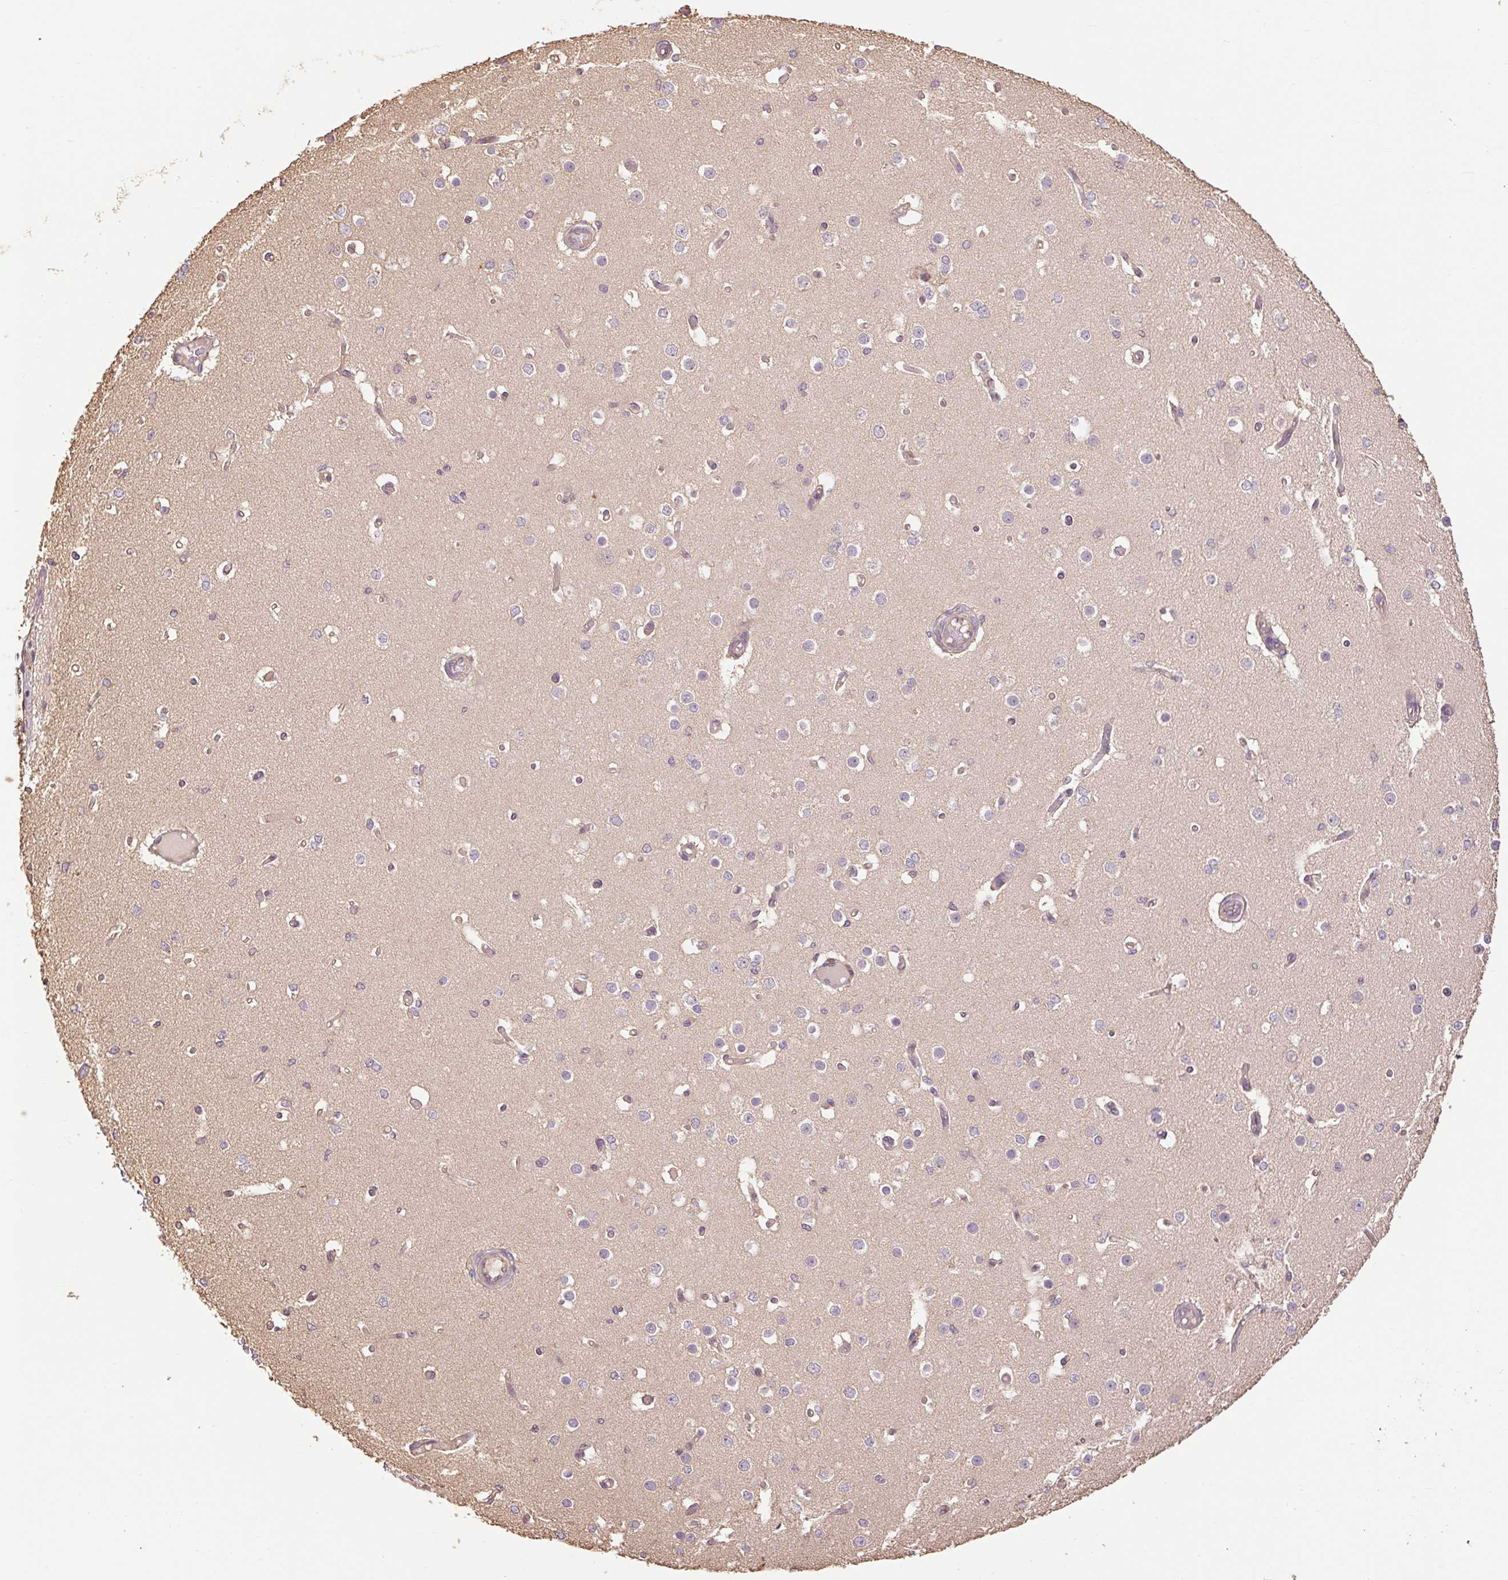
{"staining": {"intensity": "weak", "quantity": ">75%", "location": "cytoplasmic/membranous"}, "tissue": "cerebral cortex", "cell_type": "Endothelial cells", "image_type": "normal", "snomed": [{"axis": "morphology", "description": "Normal tissue, NOS"}, {"axis": "morphology", "description": "Inflammation, NOS"}, {"axis": "topography", "description": "Cerebral cortex"}], "caption": "A brown stain shows weak cytoplasmic/membranous positivity of a protein in endothelial cells of normal cerebral cortex. Using DAB (3,3'-diaminobenzidine) (brown) and hematoxylin (blue) stains, captured at high magnification using brightfield microscopy.", "gene": "DESI1", "patient": {"sex": "male", "age": 6}}